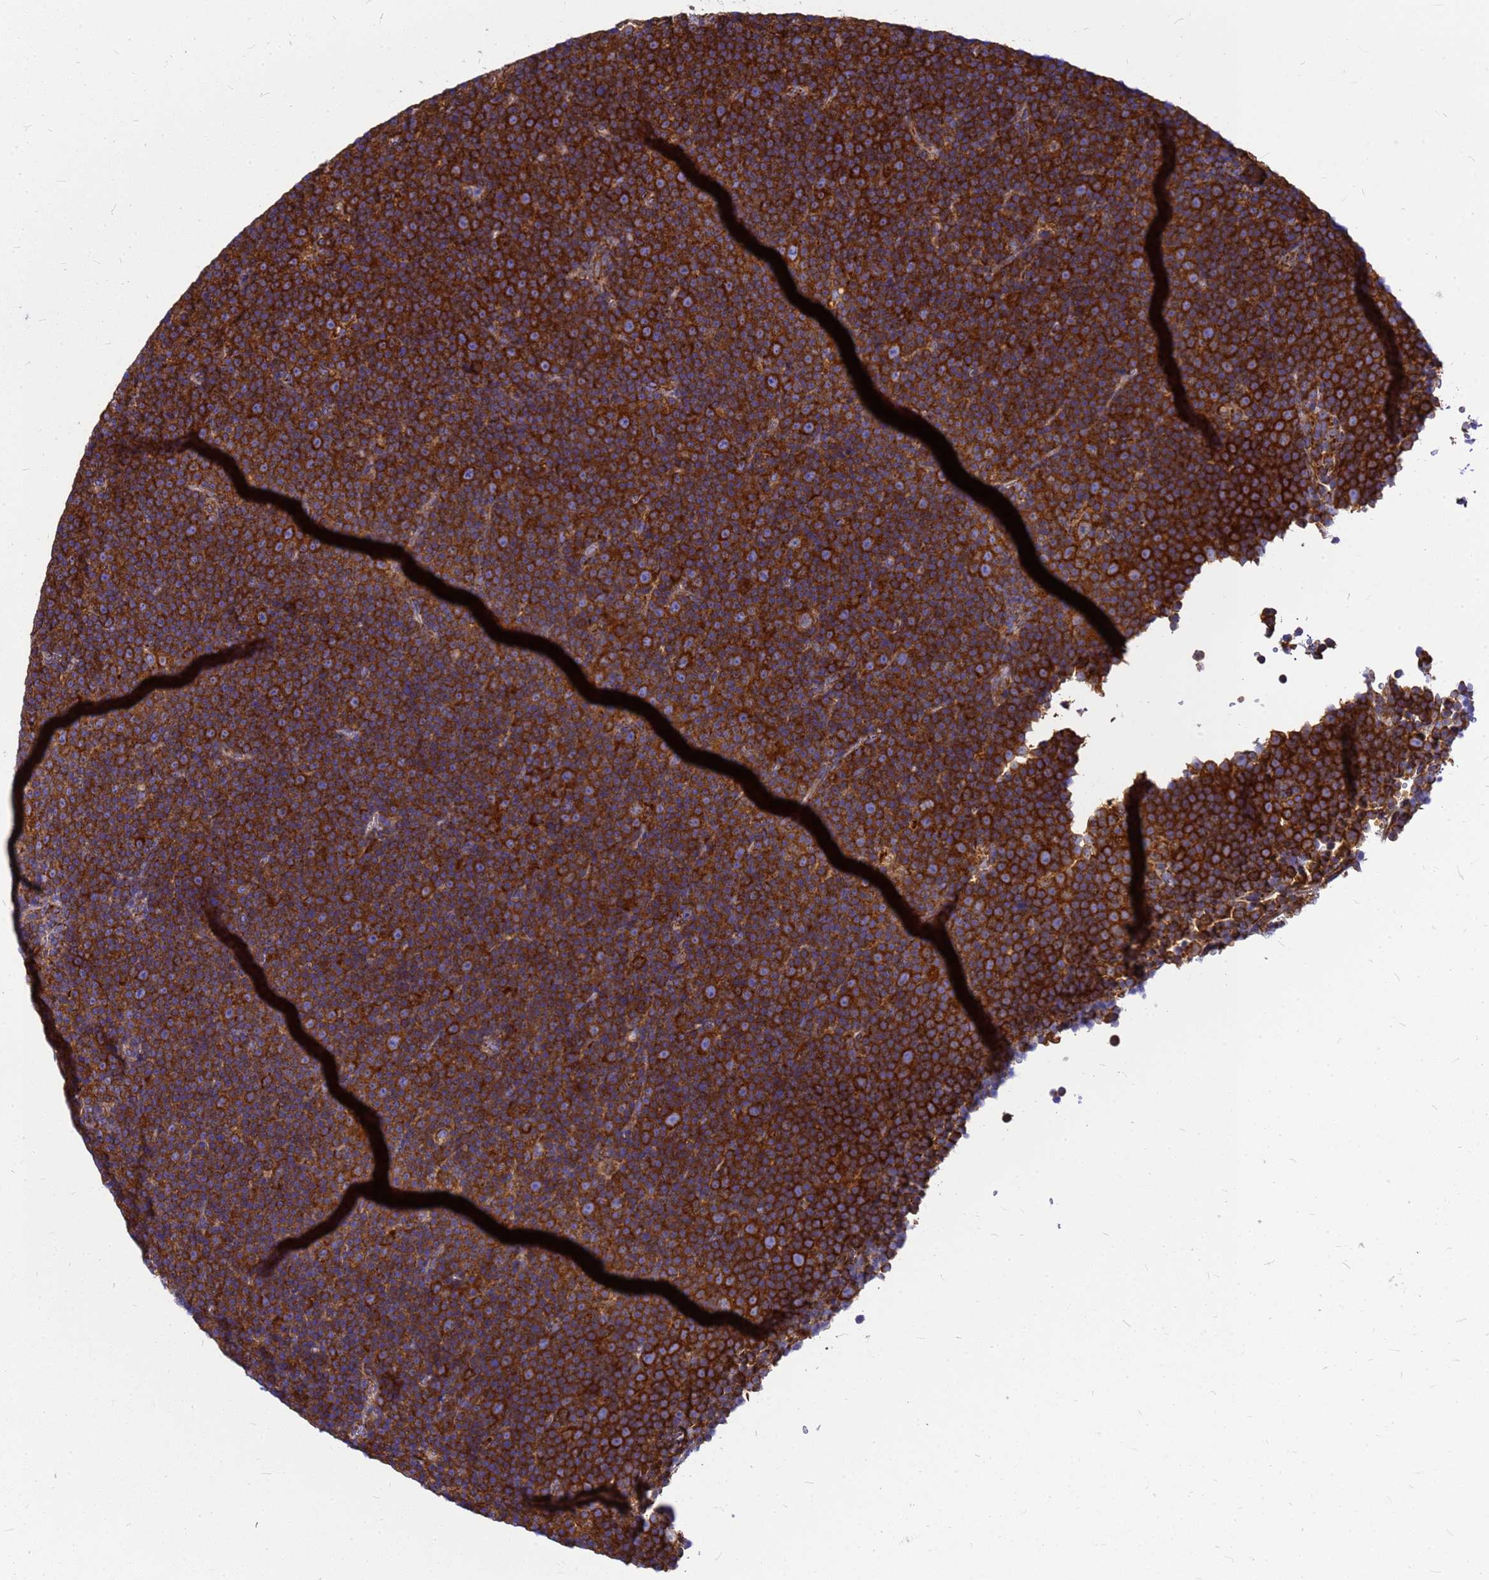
{"staining": {"intensity": "strong", "quantity": ">75%", "location": "cytoplasmic/membranous"}, "tissue": "lymphoma", "cell_type": "Tumor cells", "image_type": "cancer", "snomed": [{"axis": "morphology", "description": "Malignant lymphoma, non-Hodgkin's type, Low grade"}, {"axis": "topography", "description": "Lymph node"}], "caption": "IHC (DAB (3,3'-diaminobenzidine)) staining of malignant lymphoma, non-Hodgkin's type (low-grade) reveals strong cytoplasmic/membranous protein positivity in approximately >75% of tumor cells.", "gene": "EEF1D", "patient": {"sex": "female", "age": 67}}